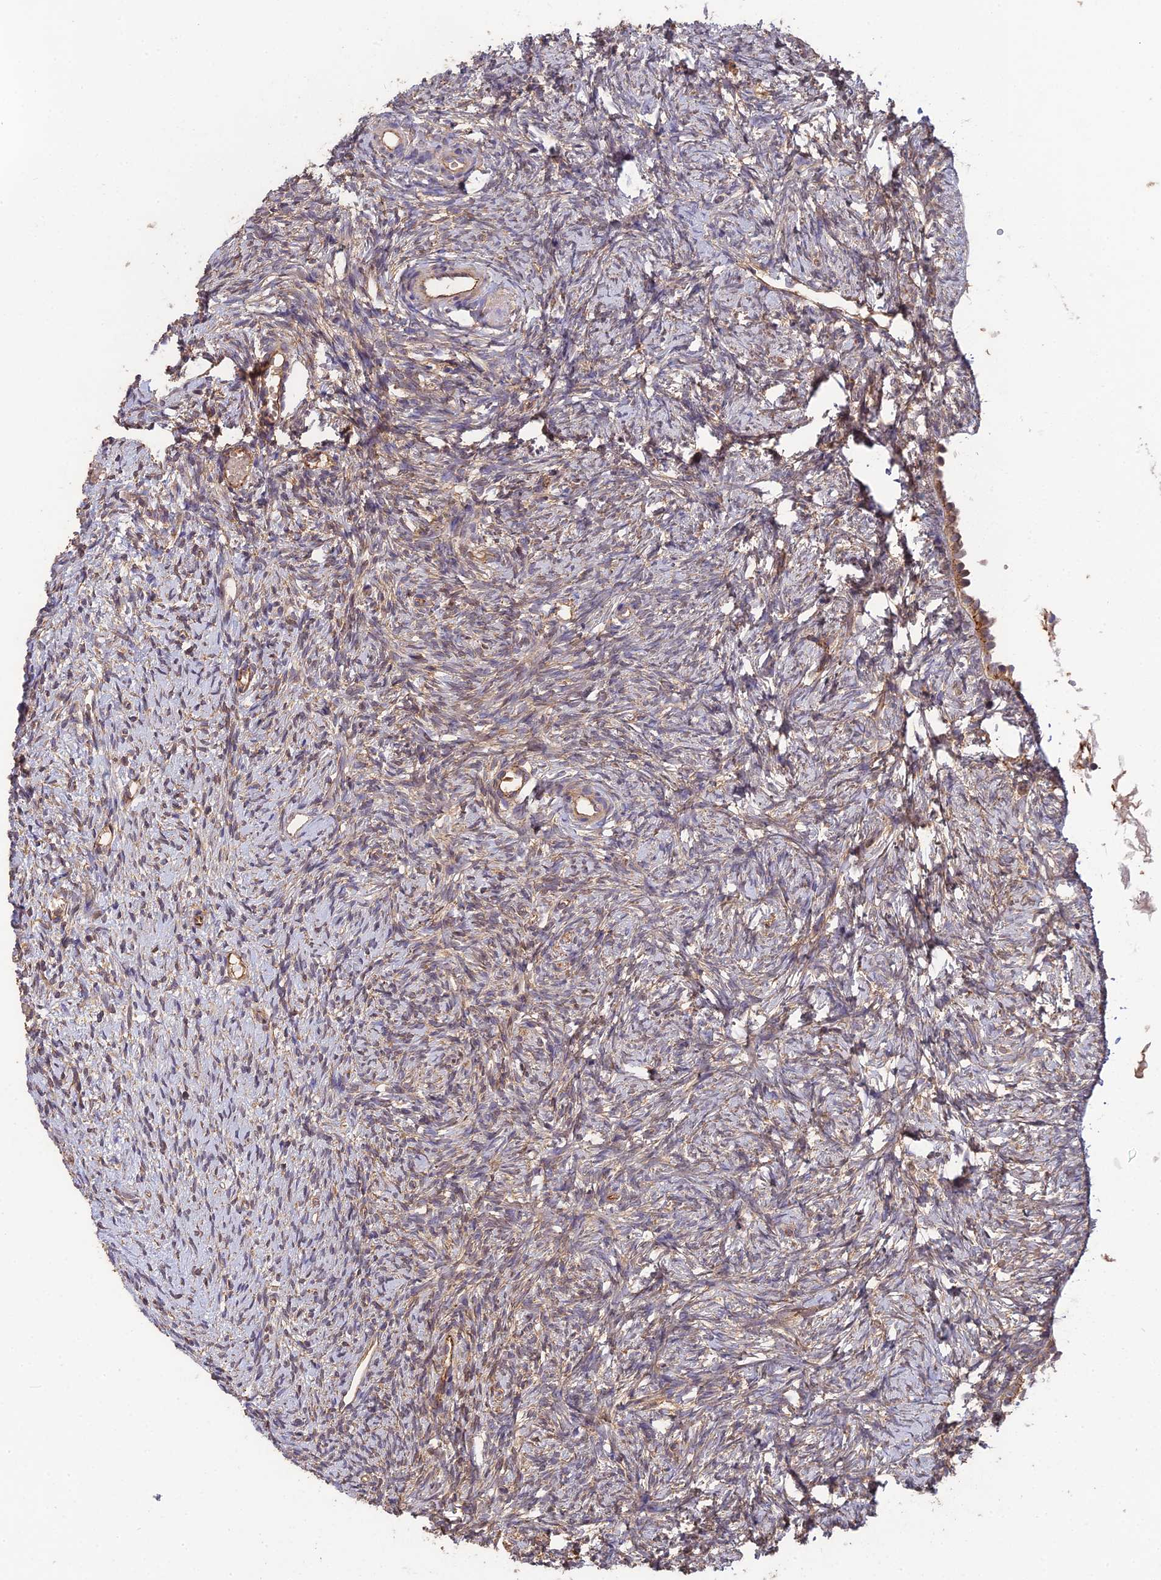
{"staining": {"intensity": "weak", "quantity": "25%-75%", "location": "cytoplasmic/membranous"}, "tissue": "ovary", "cell_type": "Ovarian stroma cells", "image_type": "normal", "snomed": [{"axis": "morphology", "description": "Normal tissue, NOS"}, {"axis": "topography", "description": "Ovary"}], "caption": "Immunohistochemical staining of unremarkable ovary demonstrates low levels of weak cytoplasmic/membranous staining in approximately 25%-75% of ovarian stroma cells.", "gene": "ARHGAP40", "patient": {"sex": "female", "age": 51}}